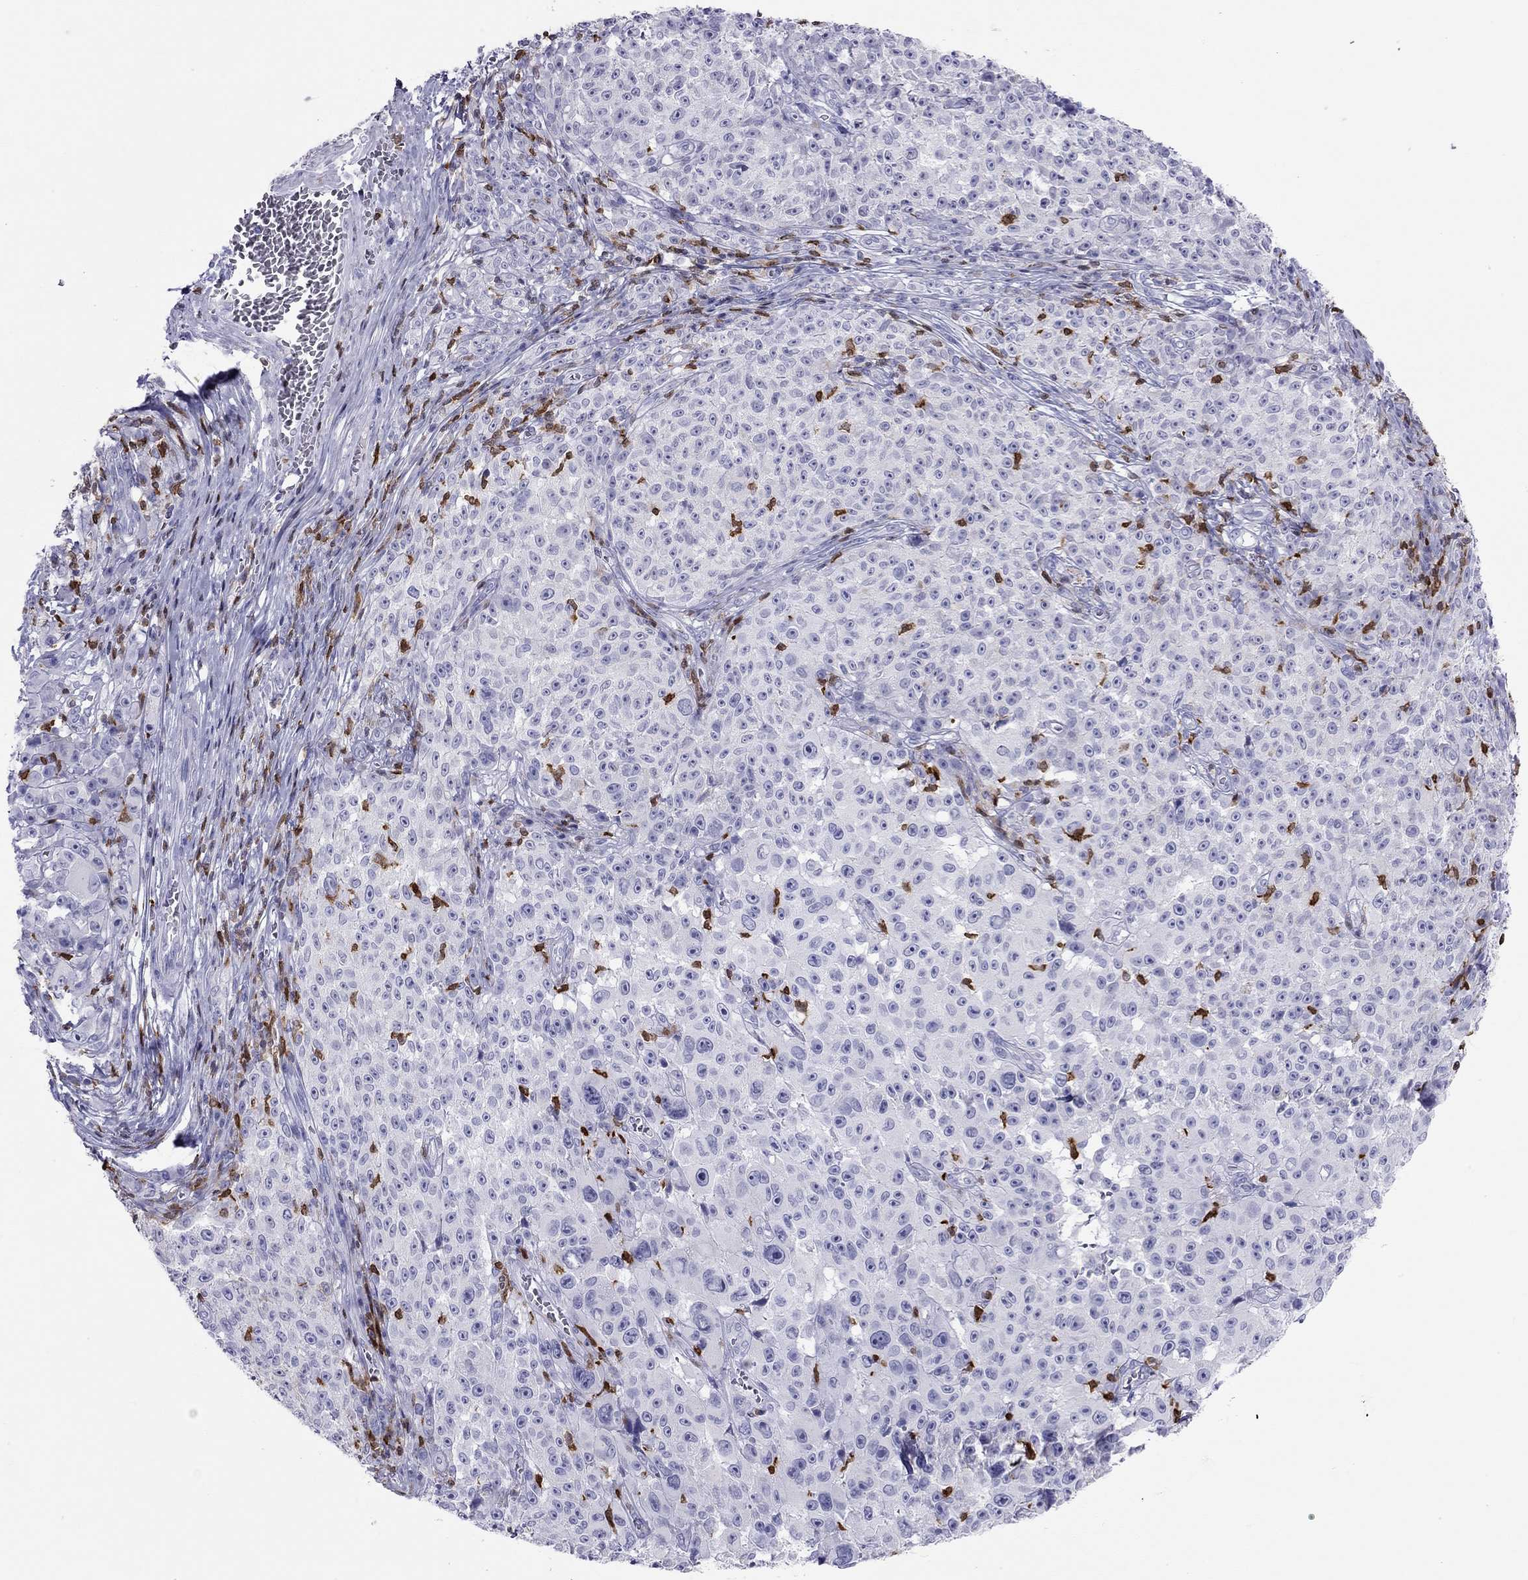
{"staining": {"intensity": "negative", "quantity": "none", "location": "none"}, "tissue": "melanoma", "cell_type": "Tumor cells", "image_type": "cancer", "snomed": [{"axis": "morphology", "description": "Malignant melanoma, NOS"}, {"axis": "topography", "description": "Skin"}], "caption": "Photomicrograph shows no significant protein expression in tumor cells of melanoma.", "gene": "SH2D2A", "patient": {"sex": "female", "age": 82}}